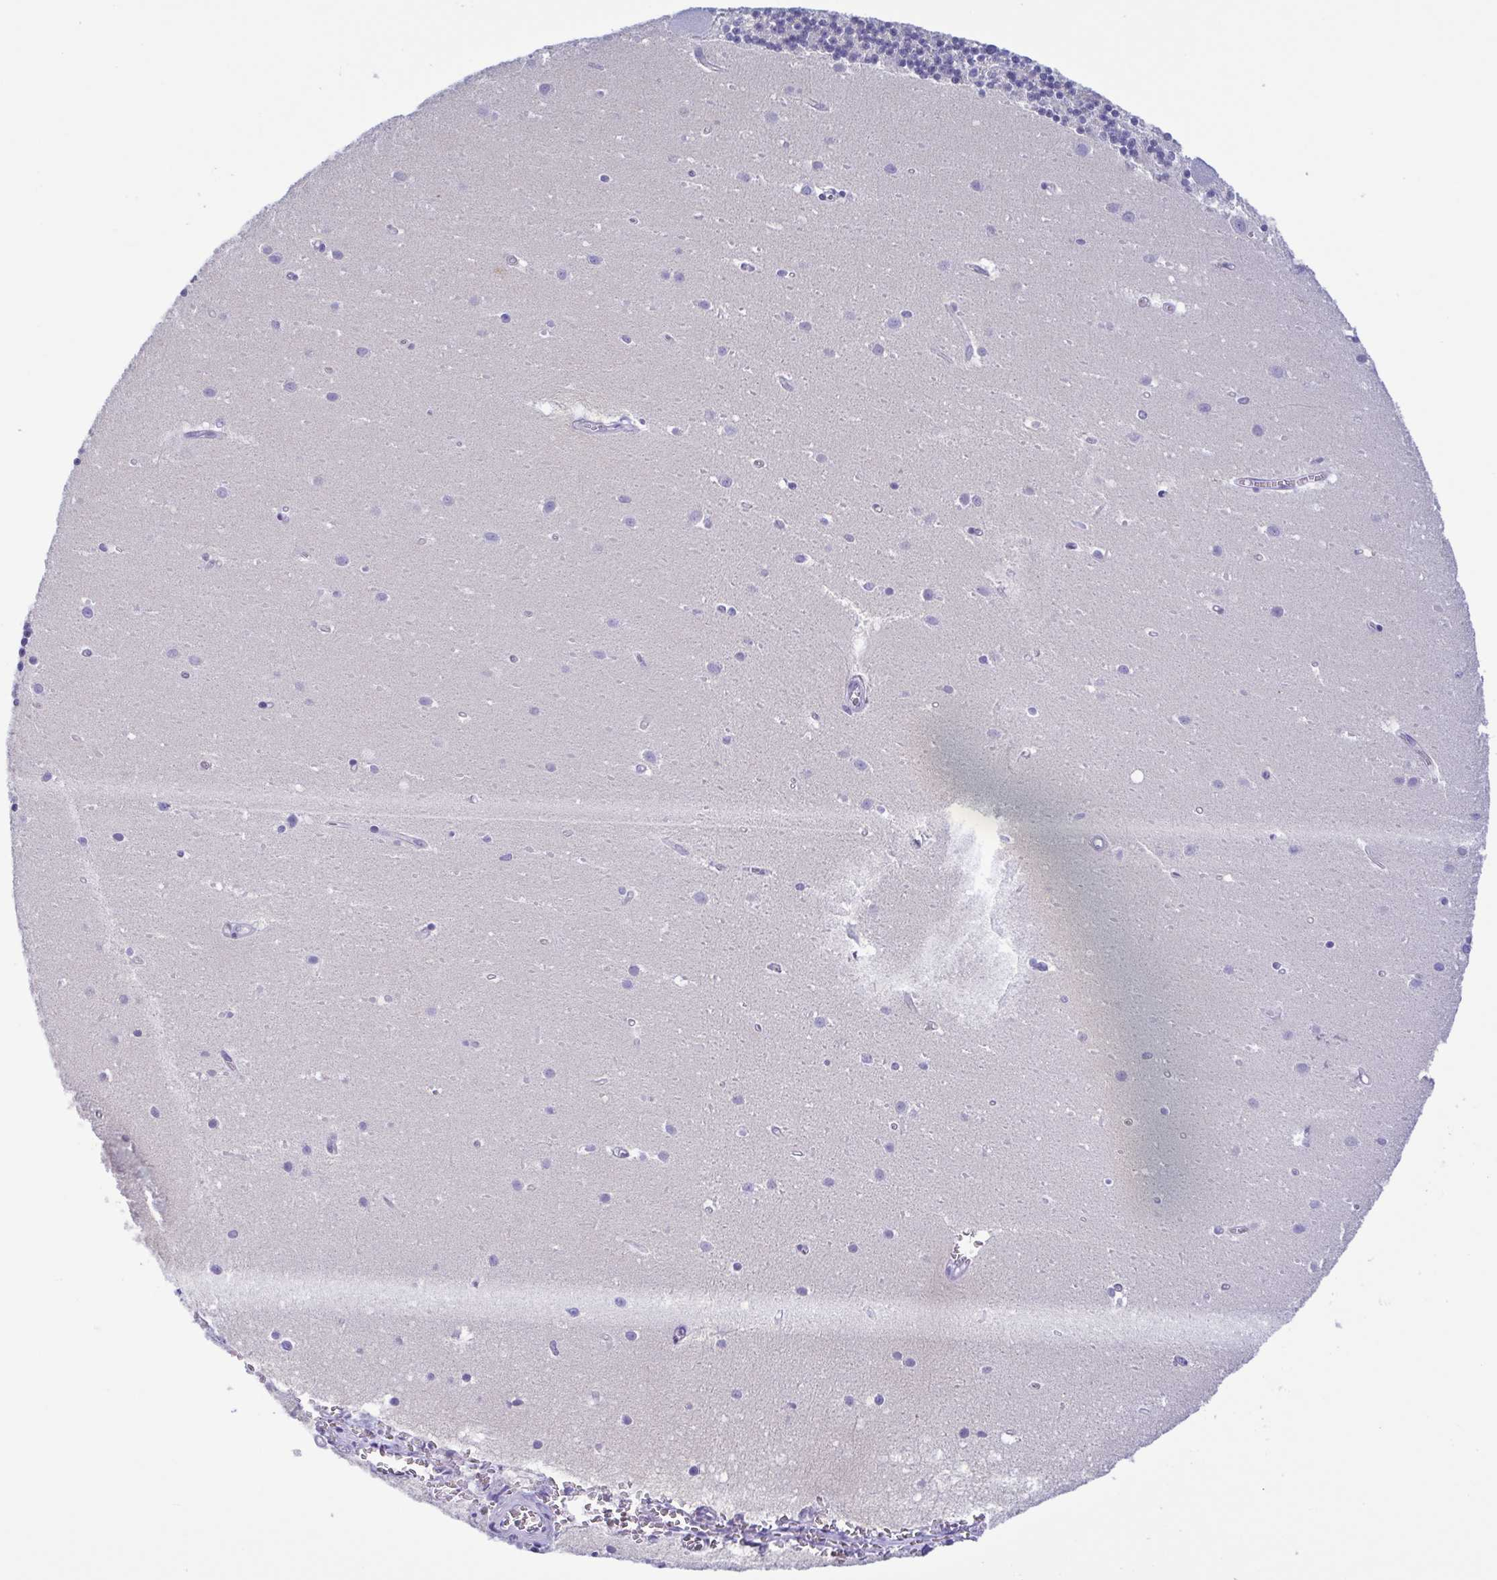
{"staining": {"intensity": "negative", "quantity": "none", "location": "none"}, "tissue": "cerebellum", "cell_type": "Cells in granular layer", "image_type": "normal", "snomed": [{"axis": "morphology", "description": "Normal tissue, NOS"}, {"axis": "topography", "description": "Cerebellum"}], "caption": "This is a histopathology image of immunohistochemistry staining of normal cerebellum, which shows no staining in cells in granular layer.", "gene": "LDHC", "patient": {"sex": "male", "age": 54}}